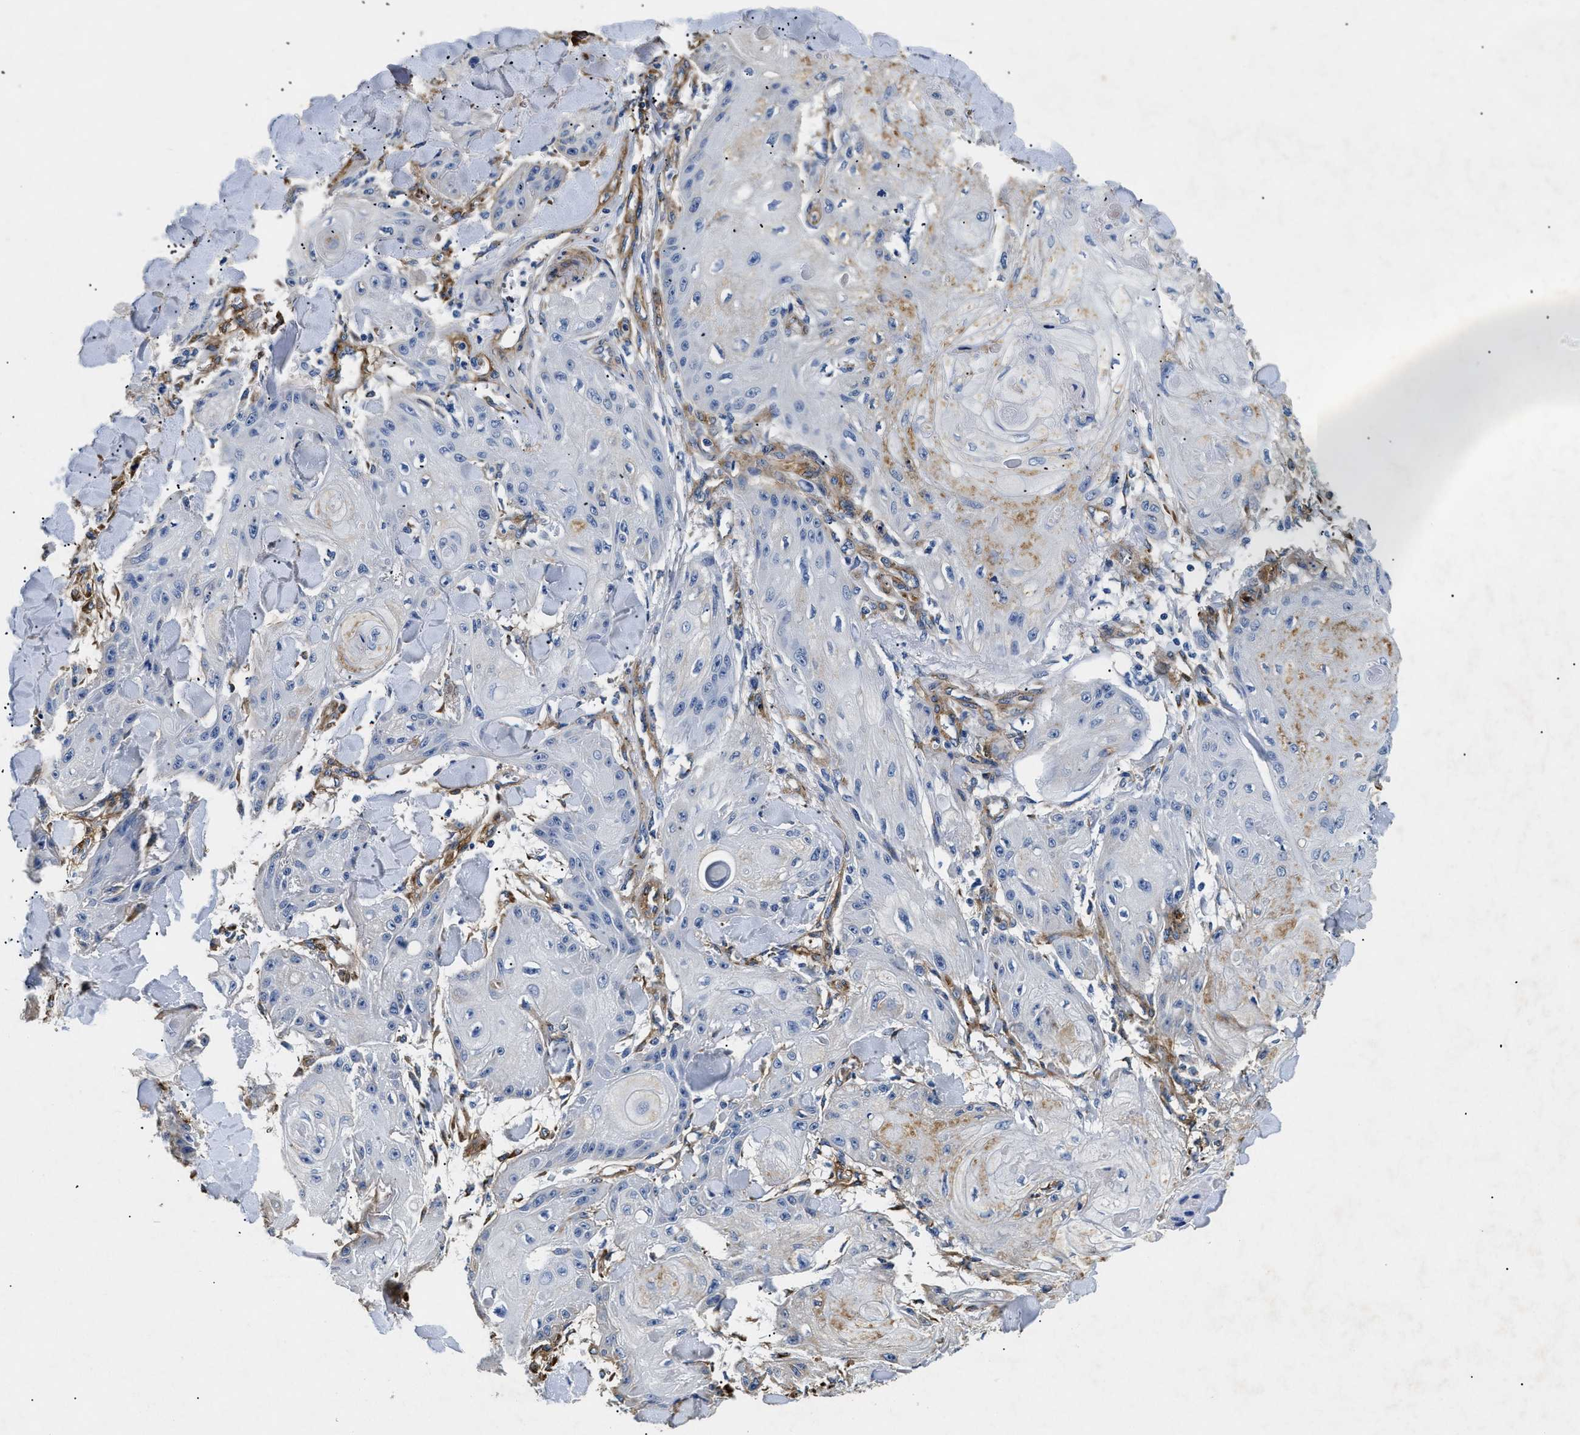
{"staining": {"intensity": "negative", "quantity": "none", "location": "none"}, "tissue": "skin cancer", "cell_type": "Tumor cells", "image_type": "cancer", "snomed": [{"axis": "morphology", "description": "Squamous cell carcinoma, NOS"}, {"axis": "topography", "description": "Skin"}], "caption": "A histopathology image of human skin squamous cell carcinoma is negative for staining in tumor cells.", "gene": "LAMA3", "patient": {"sex": "male", "age": 74}}